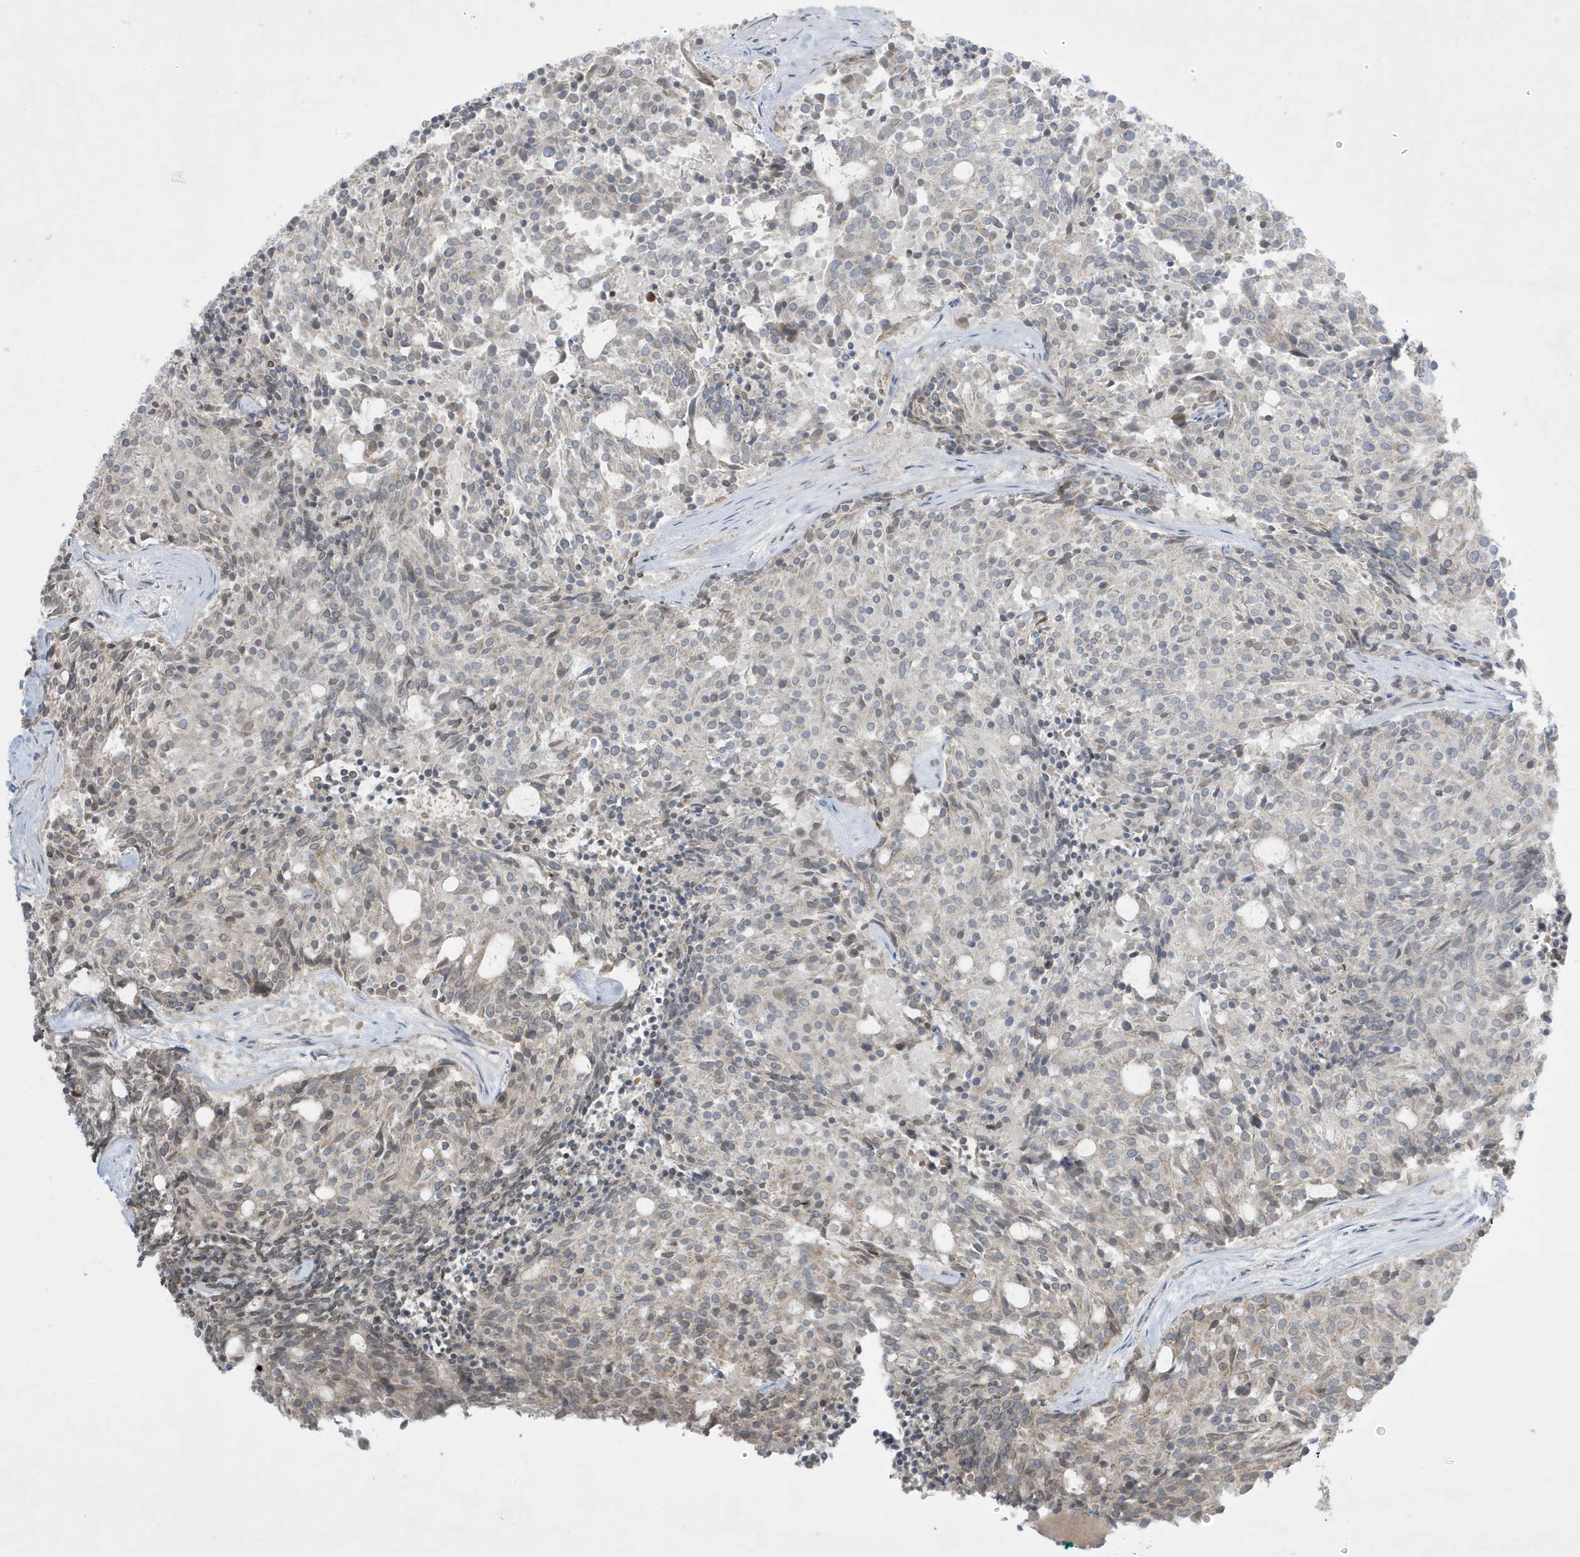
{"staining": {"intensity": "weak", "quantity": "<25%", "location": "cytoplasmic/membranous"}, "tissue": "carcinoid", "cell_type": "Tumor cells", "image_type": "cancer", "snomed": [{"axis": "morphology", "description": "Carcinoid, malignant, NOS"}, {"axis": "topography", "description": "Pancreas"}], "caption": "Micrograph shows no protein positivity in tumor cells of malignant carcinoid tissue. The staining is performed using DAB (3,3'-diaminobenzidine) brown chromogen with nuclei counter-stained in using hematoxylin.", "gene": "FNDC1", "patient": {"sex": "female", "age": 54}}